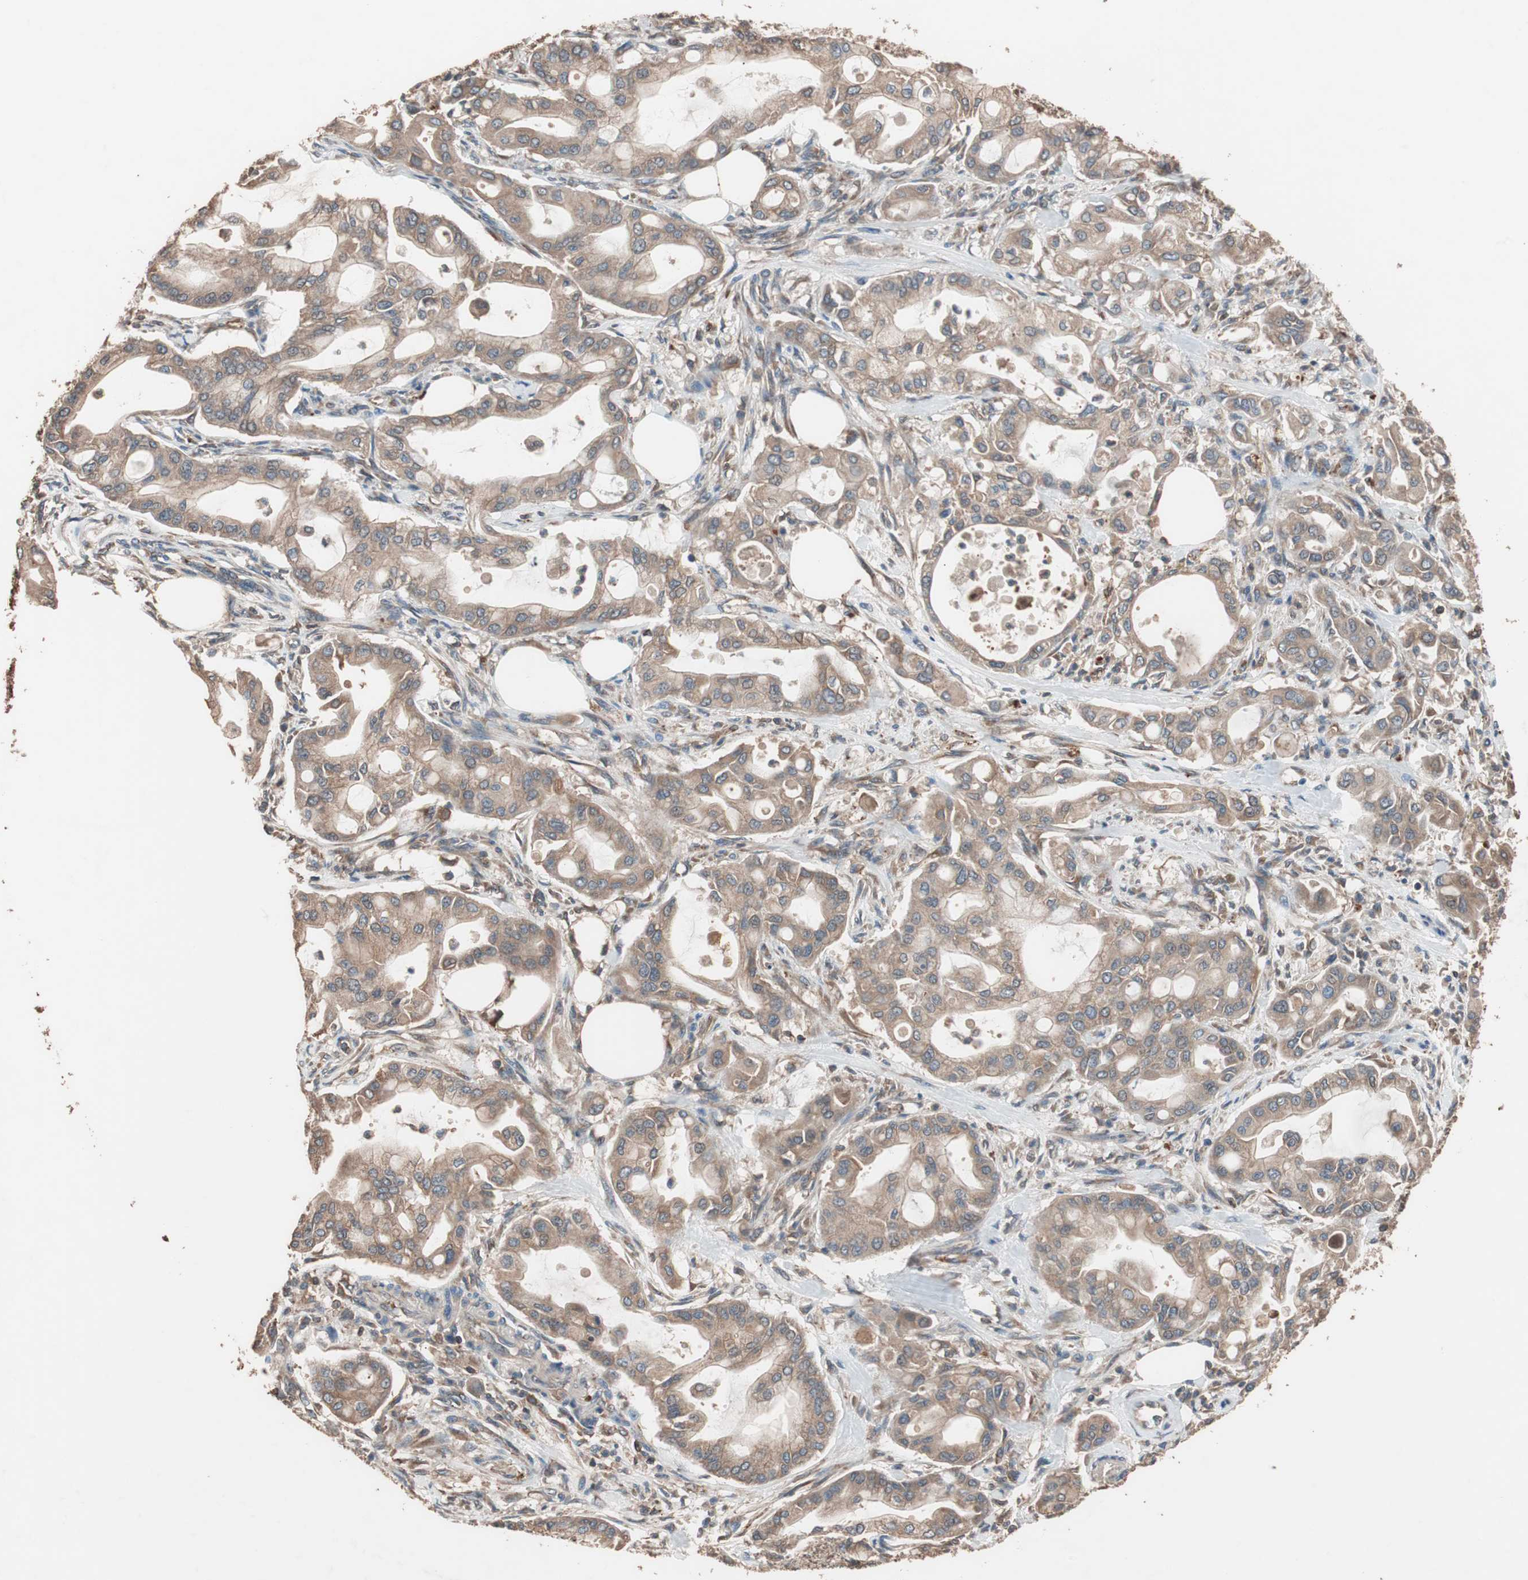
{"staining": {"intensity": "moderate", "quantity": ">75%", "location": "cytoplasmic/membranous"}, "tissue": "pancreatic cancer", "cell_type": "Tumor cells", "image_type": "cancer", "snomed": [{"axis": "morphology", "description": "Adenocarcinoma, NOS"}, {"axis": "morphology", "description": "Adenocarcinoma, metastatic, NOS"}, {"axis": "topography", "description": "Lymph node"}, {"axis": "topography", "description": "Pancreas"}, {"axis": "topography", "description": "Duodenum"}], "caption": "An immunohistochemistry (IHC) image of neoplastic tissue is shown. Protein staining in brown shows moderate cytoplasmic/membranous positivity in pancreatic cancer within tumor cells.", "gene": "GLYCTK", "patient": {"sex": "female", "age": 64}}